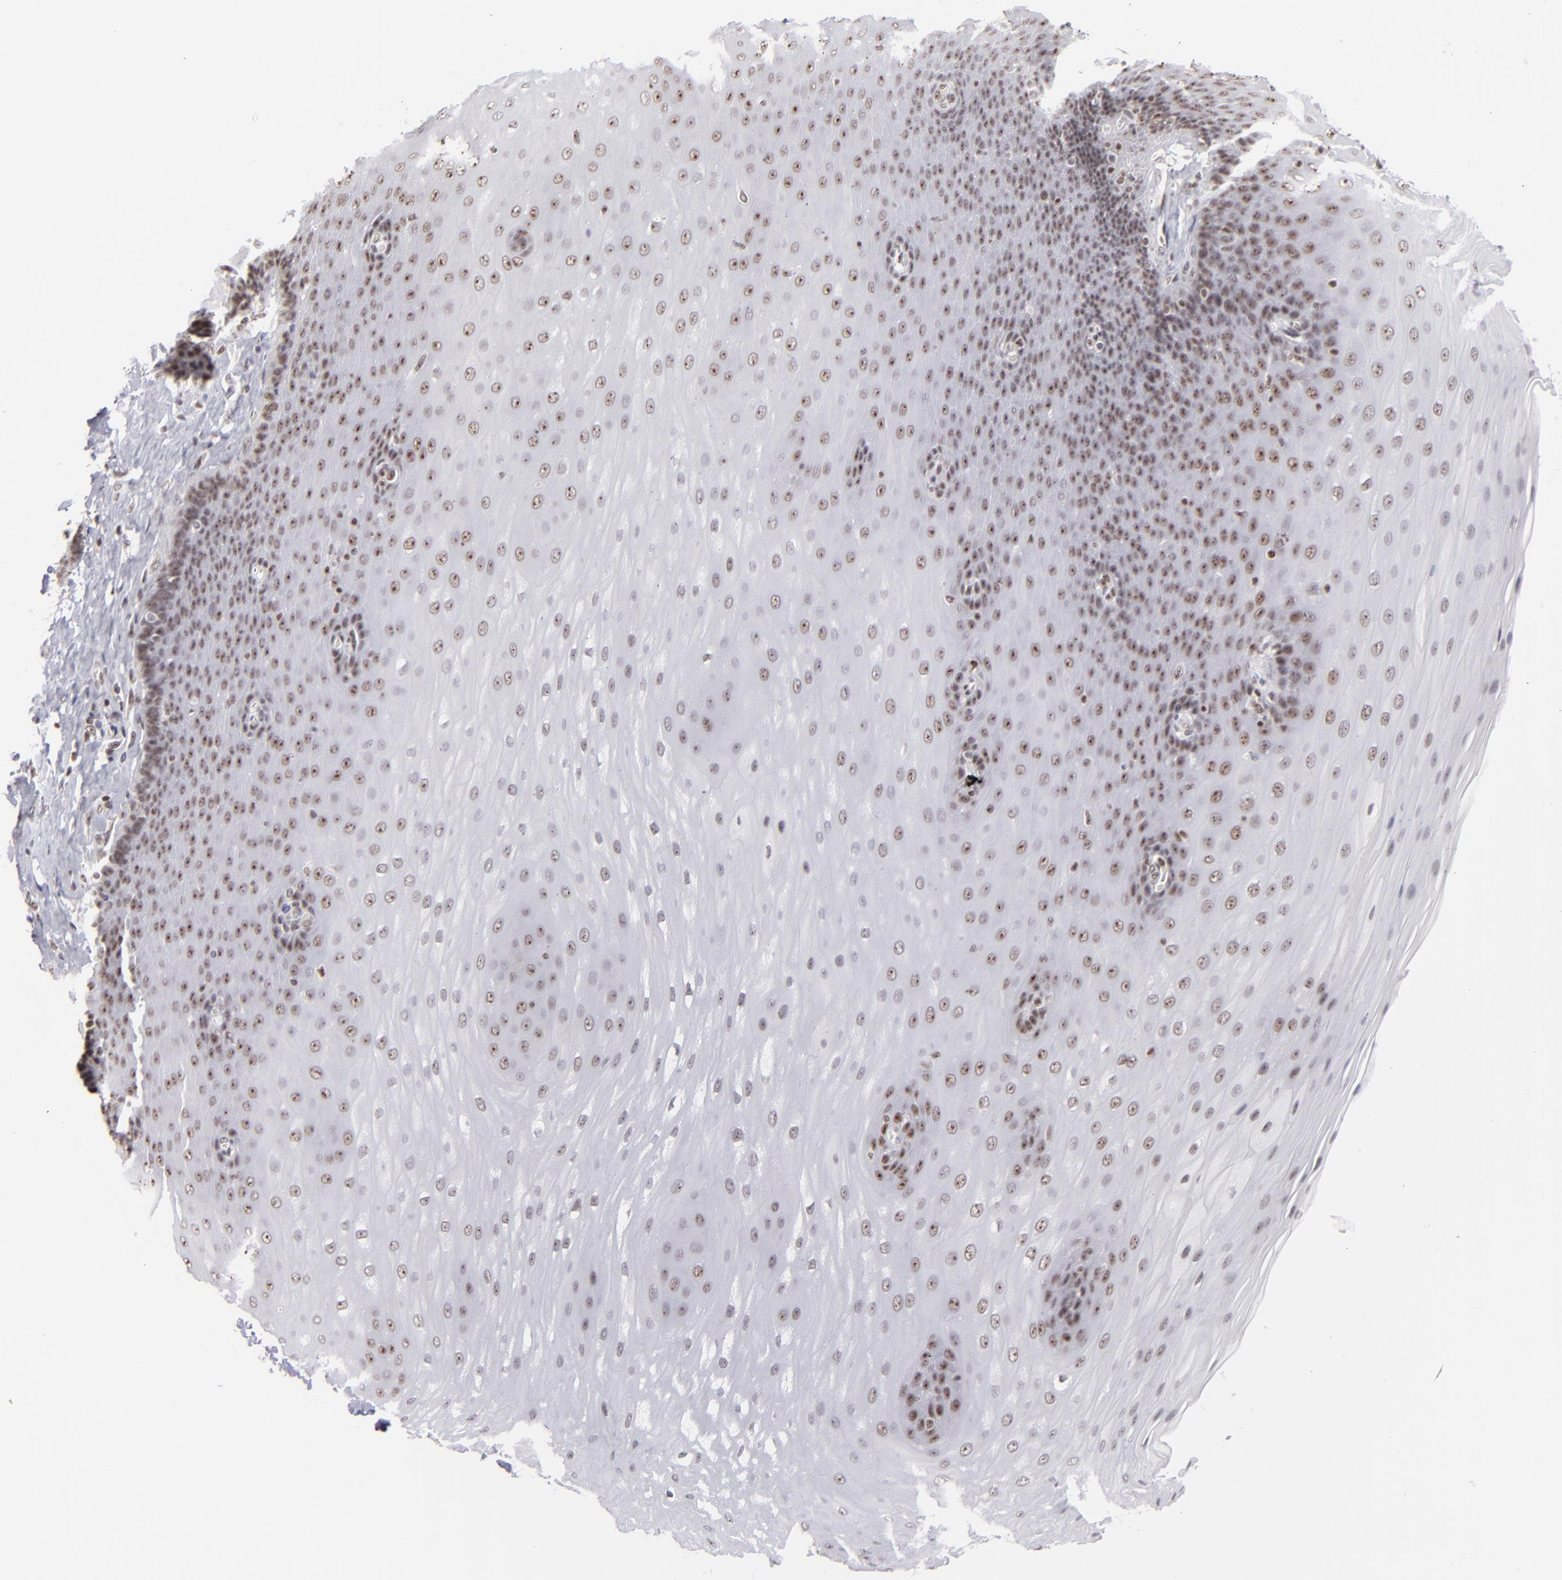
{"staining": {"intensity": "moderate", "quantity": ">75%", "location": "nuclear"}, "tissue": "esophagus", "cell_type": "Squamous epithelial cells", "image_type": "normal", "snomed": [{"axis": "morphology", "description": "Normal tissue, NOS"}, {"axis": "topography", "description": "Esophagus"}], "caption": "Squamous epithelial cells show moderate nuclear staining in approximately >75% of cells in unremarkable esophagus. Nuclei are stained in blue.", "gene": "DAXX", "patient": {"sex": "male", "age": 62}}